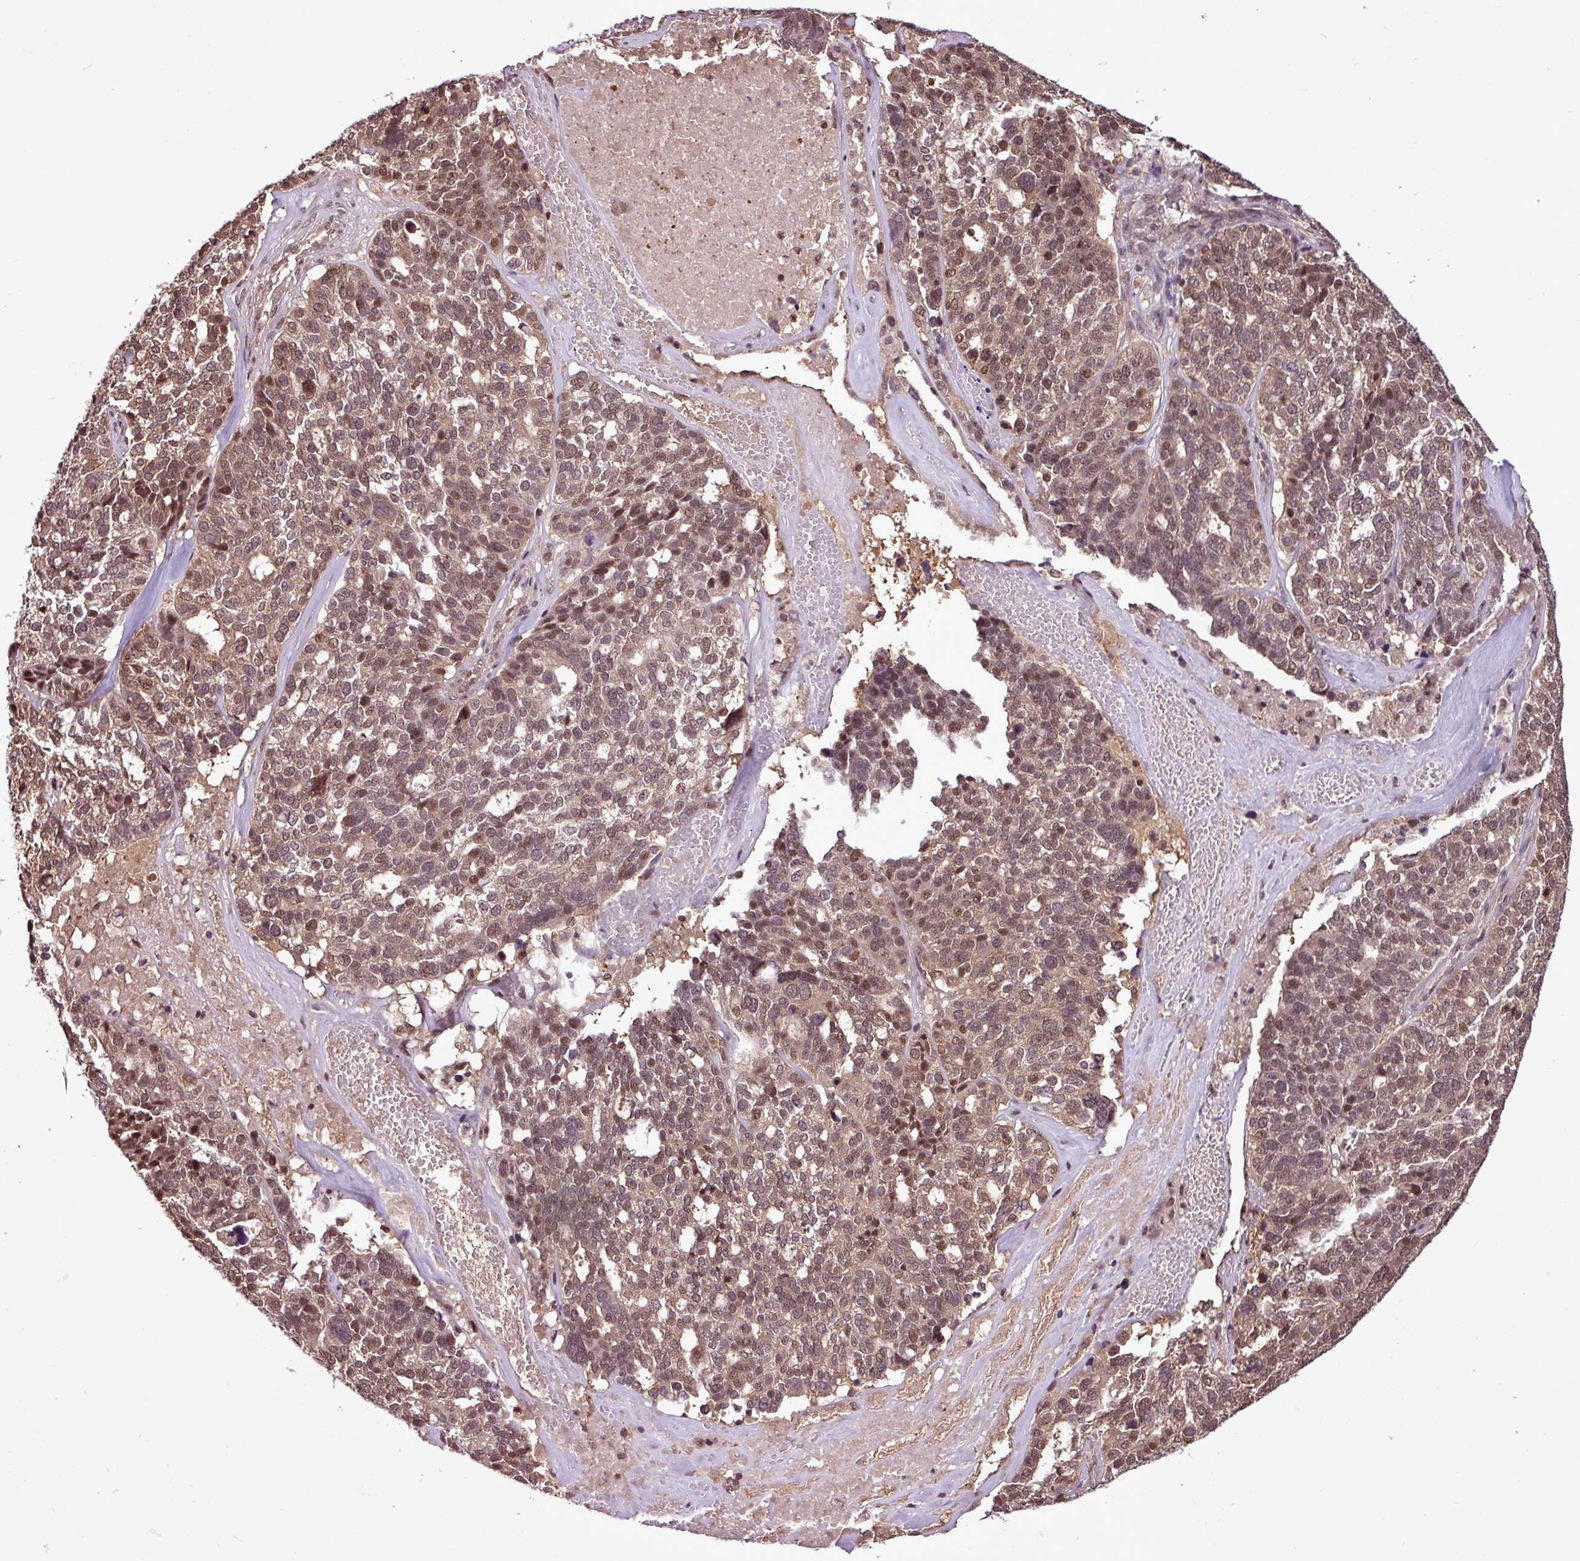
{"staining": {"intensity": "moderate", "quantity": ">75%", "location": "cytoplasmic/membranous,nuclear"}, "tissue": "ovarian cancer", "cell_type": "Tumor cells", "image_type": "cancer", "snomed": [{"axis": "morphology", "description": "Cystadenocarcinoma, serous, NOS"}, {"axis": "topography", "description": "Ovary"}], "caption": "Immunohistochemical staining of ovarian cancer (serous cystadenocarcinoma) shows medium levels of moderate cytoplasmic/membranous and nuclear positivity in approximately >75% of tumor cells.", "gene": "ITPKC", "patient": {"sex": "female", "age": 59}}